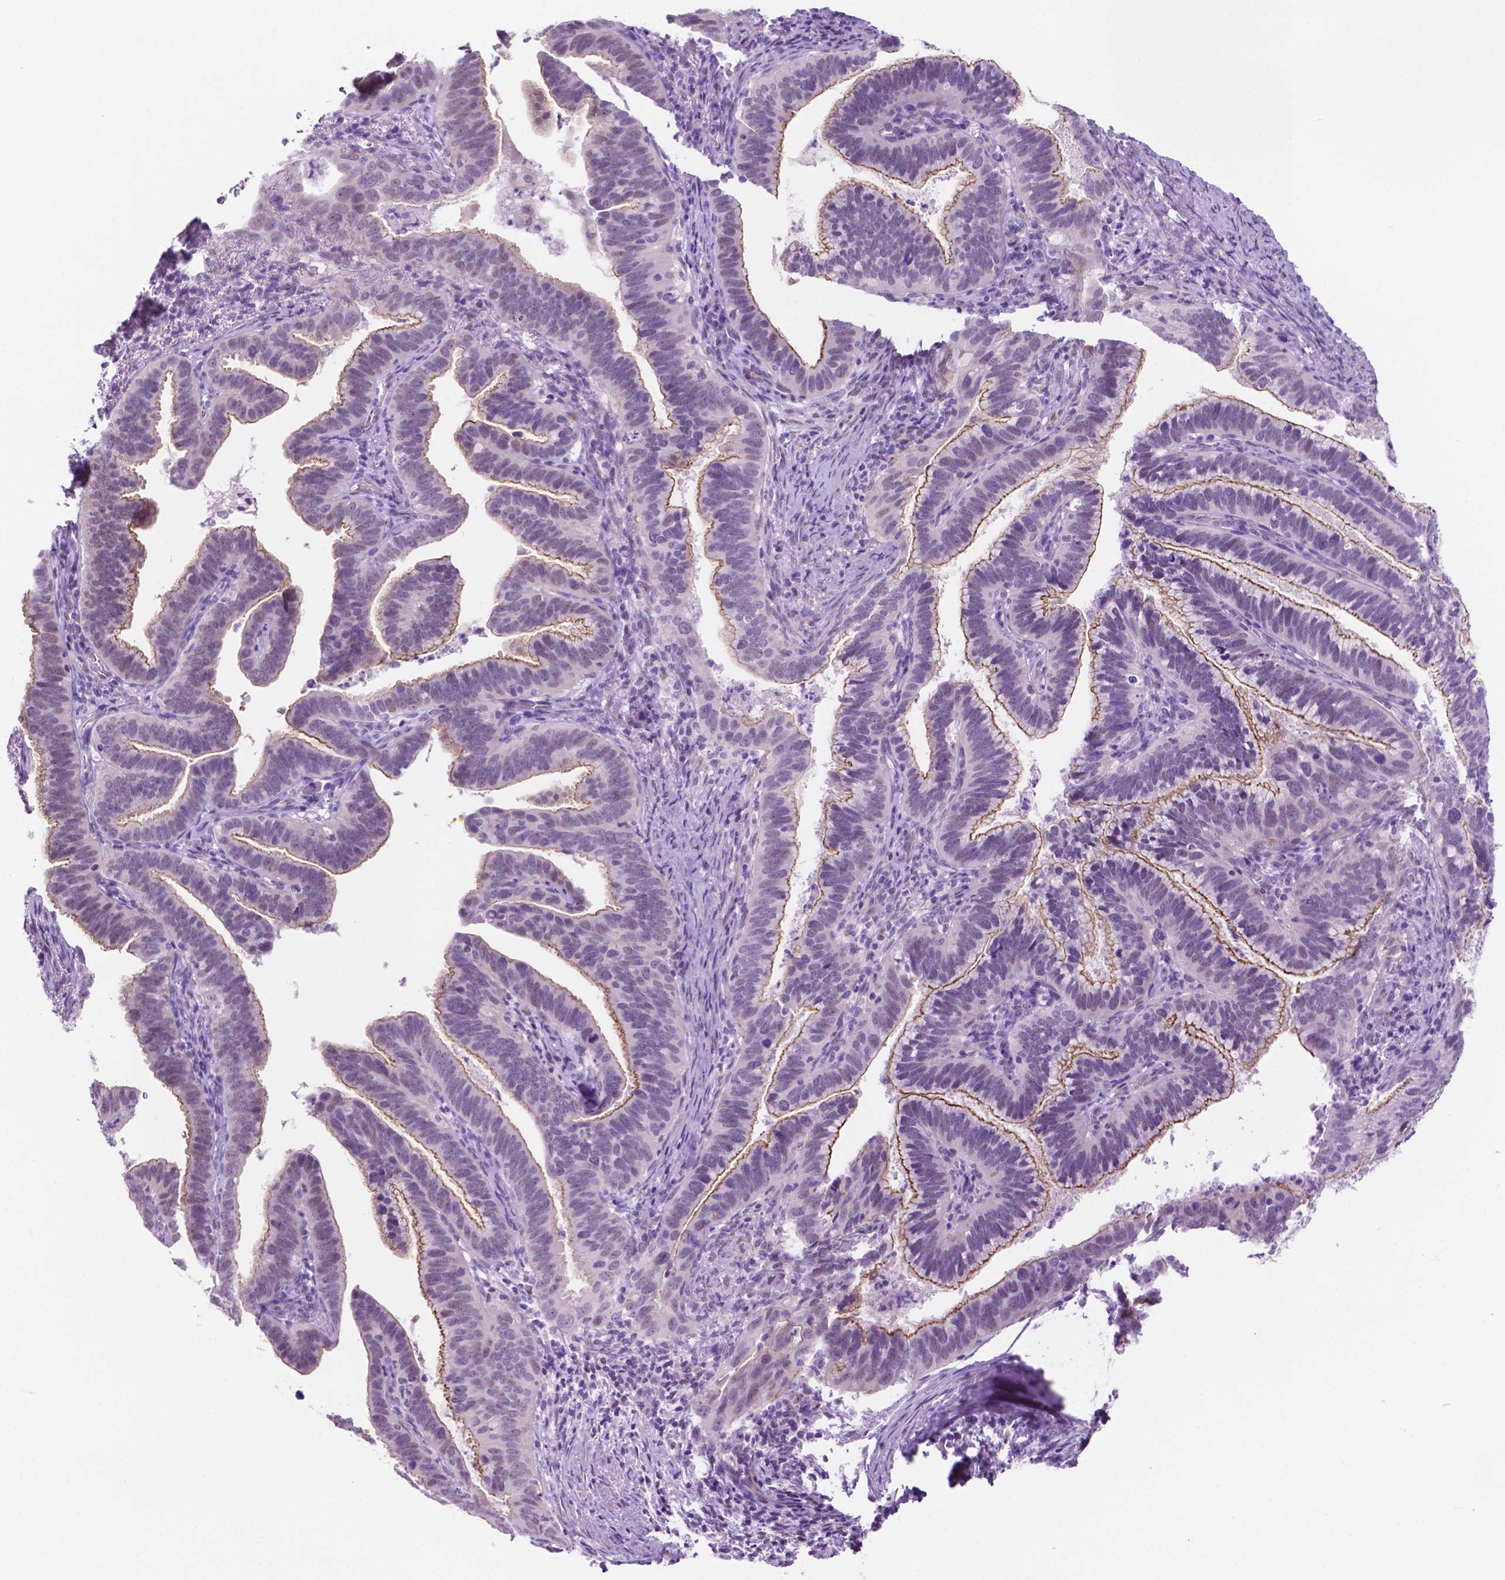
{"staining": {"intensity": "moderate", "quantity": "<25%", "location": "cytoplasmic/membranous"}, "tissue": "cervical cancer", "cell_type": "Tumor cells", "image_type": "cancer", "snomed": [{"axis": "morphology", "description": "Adenocarcinoma, NOS"}, {"axis": "topography", "description": "Cervix"}], "caption": "Immunohistochemistry of adenocarcinoma (cervical) displays low levels of moderate cytoplasmic/membranous expression in approximately <25% of tumor cells.", "gene": "ACY3", "patient": {"sex": "female", "age": 61}}